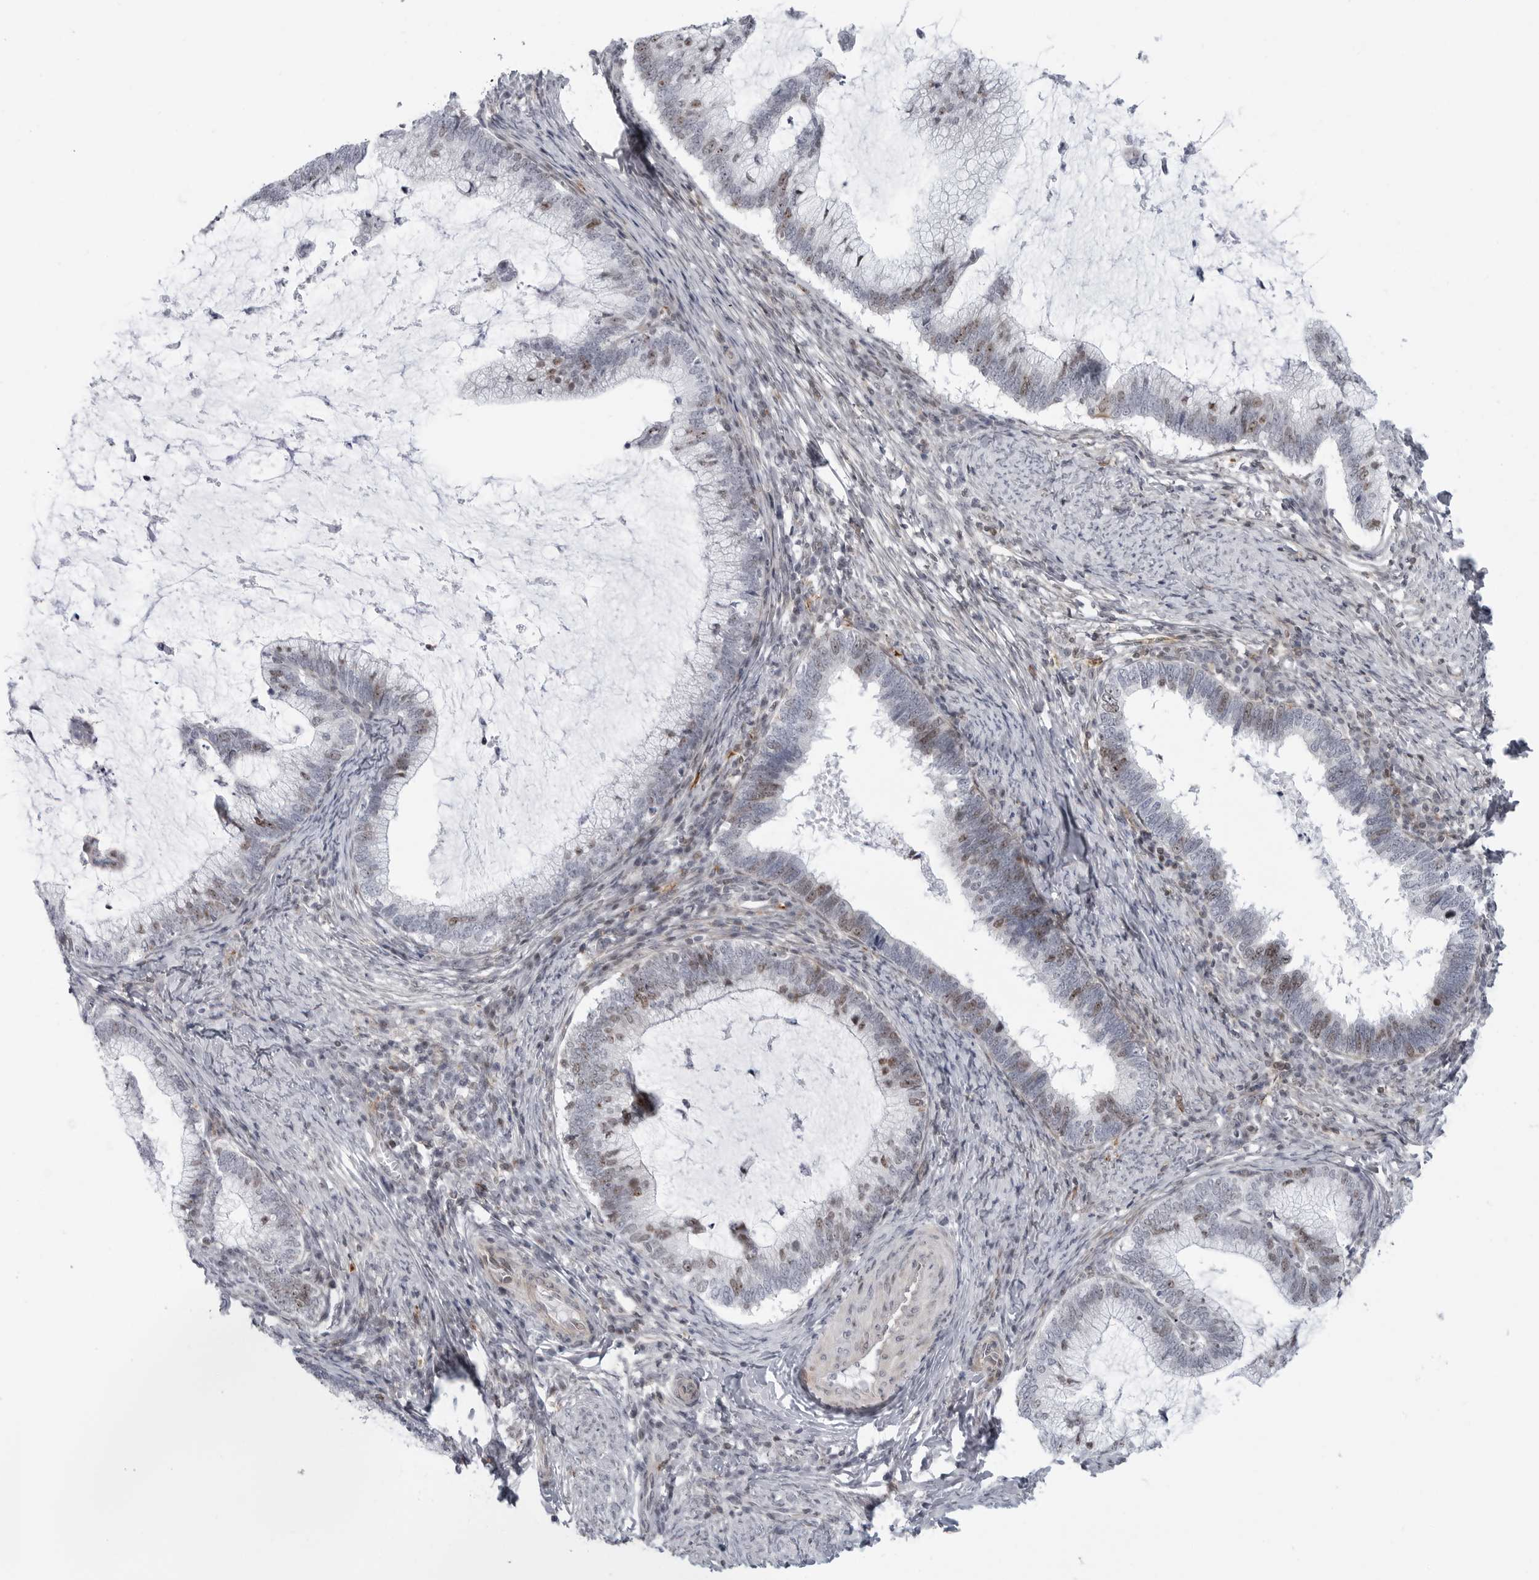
{"staining": {"intensity": "negative", "quantity": "none", "location": "none"}, "tissue": "cervical cancer", "cell_type": "Tumor cells", "image_type": "cancer", "snomed": [{"axis": "morphology", "description": "Adenocarcinoma, NOS"}, {"axis": "topography", "description": "Cervix"}], "caption": "Tumor cells show no significant protein expression in cervical cancer (adenocarcinoma).", "gene": "FAM135B", "patient": {"sex": "female", "age": 36}}